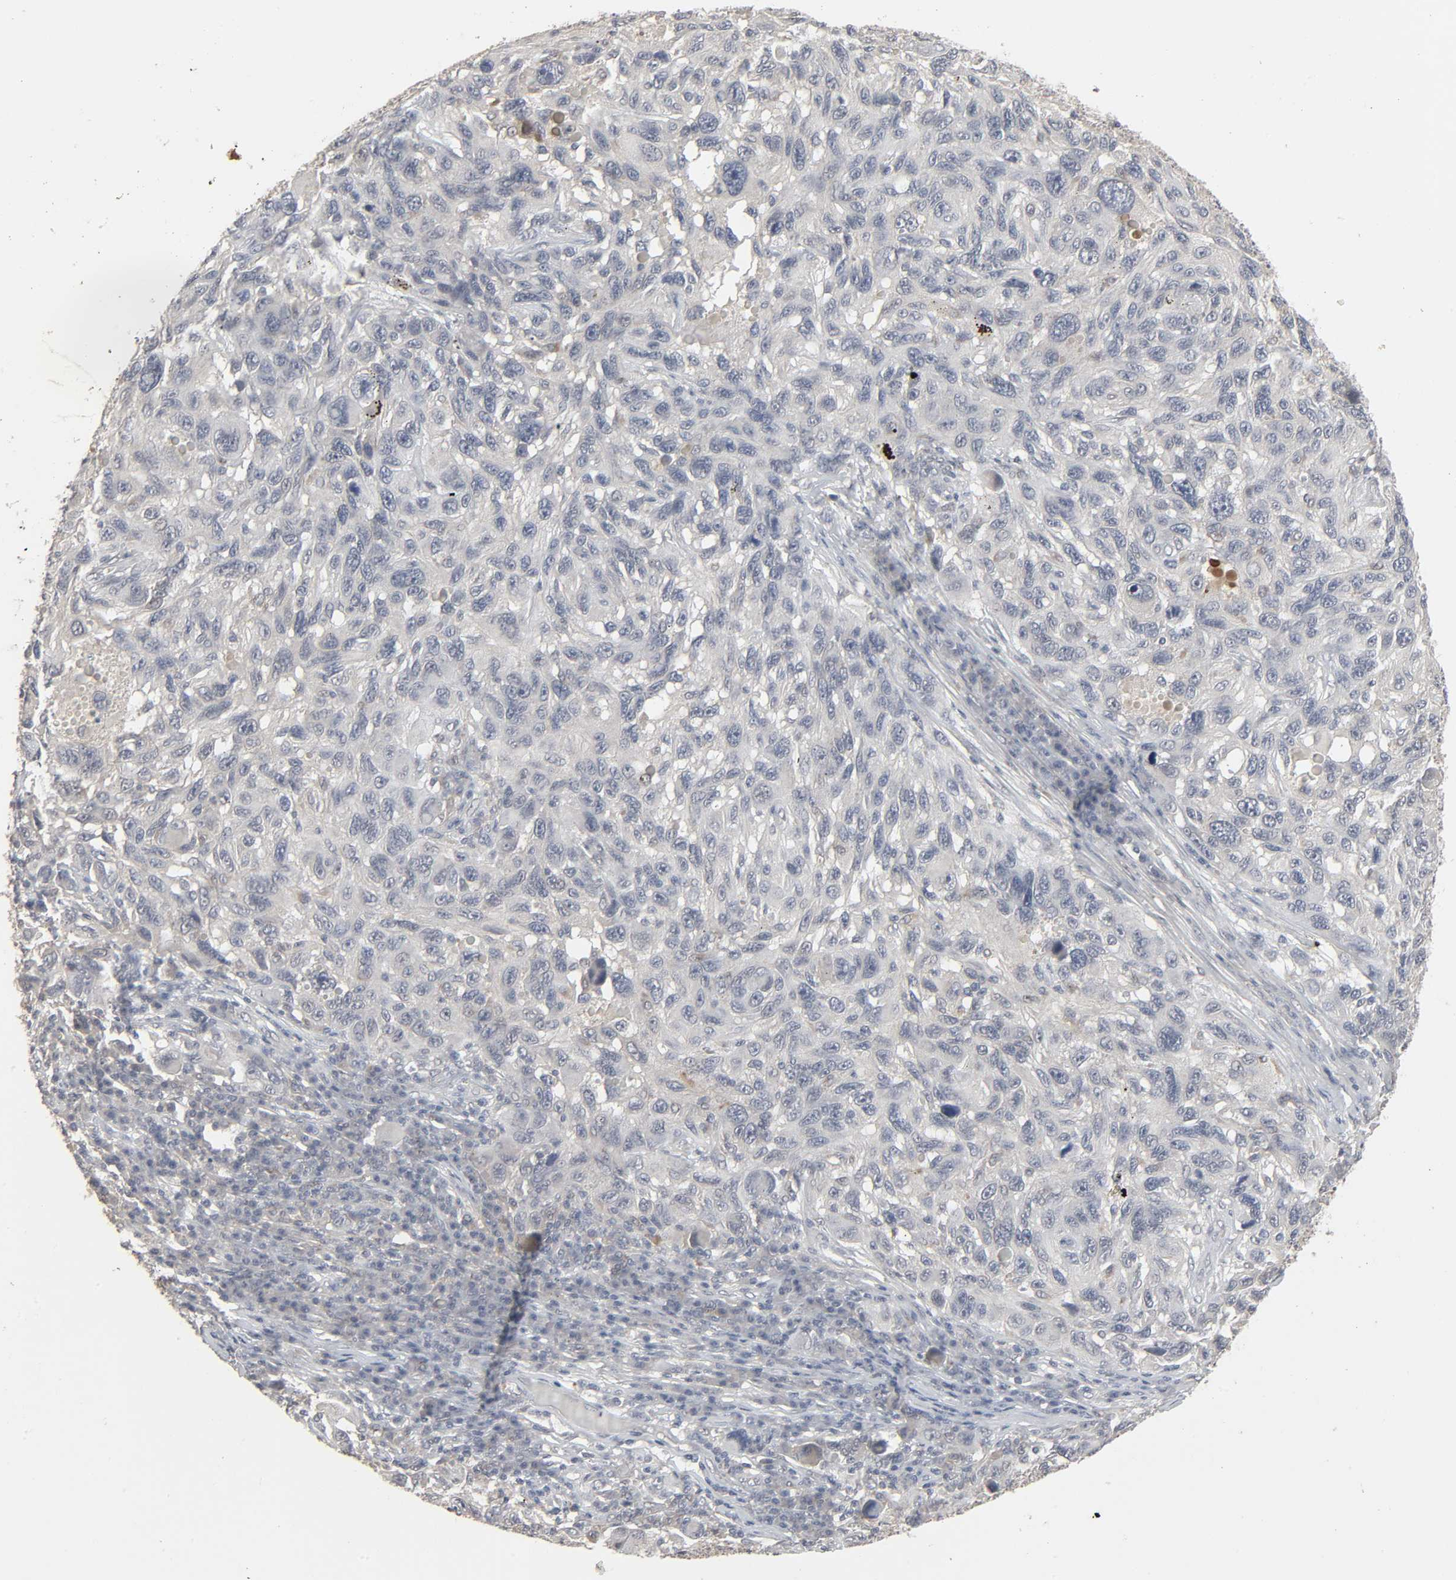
{"staining": {"intensity": "negative", "quantity": "none", "location": "none"}, "tissue": "melanoma", "cell_type": "Tumor cells", "image_type": "cancer", "snomed": [{"axis": "morphology", "description": "Malignant melanoma, NOS"}, {"axis": "topography", "description": "Skin"}], "caption": "A high-resolution micrograph shows IHC staining of malignant melanoma, which exhibits no significant staining in tumor cells. (DAB (3,3'-diaminobenzidine) immunohistochemistry, high magnification).", "gene": "ZNF222", "patient": {"sex": "male", "age": 53}}